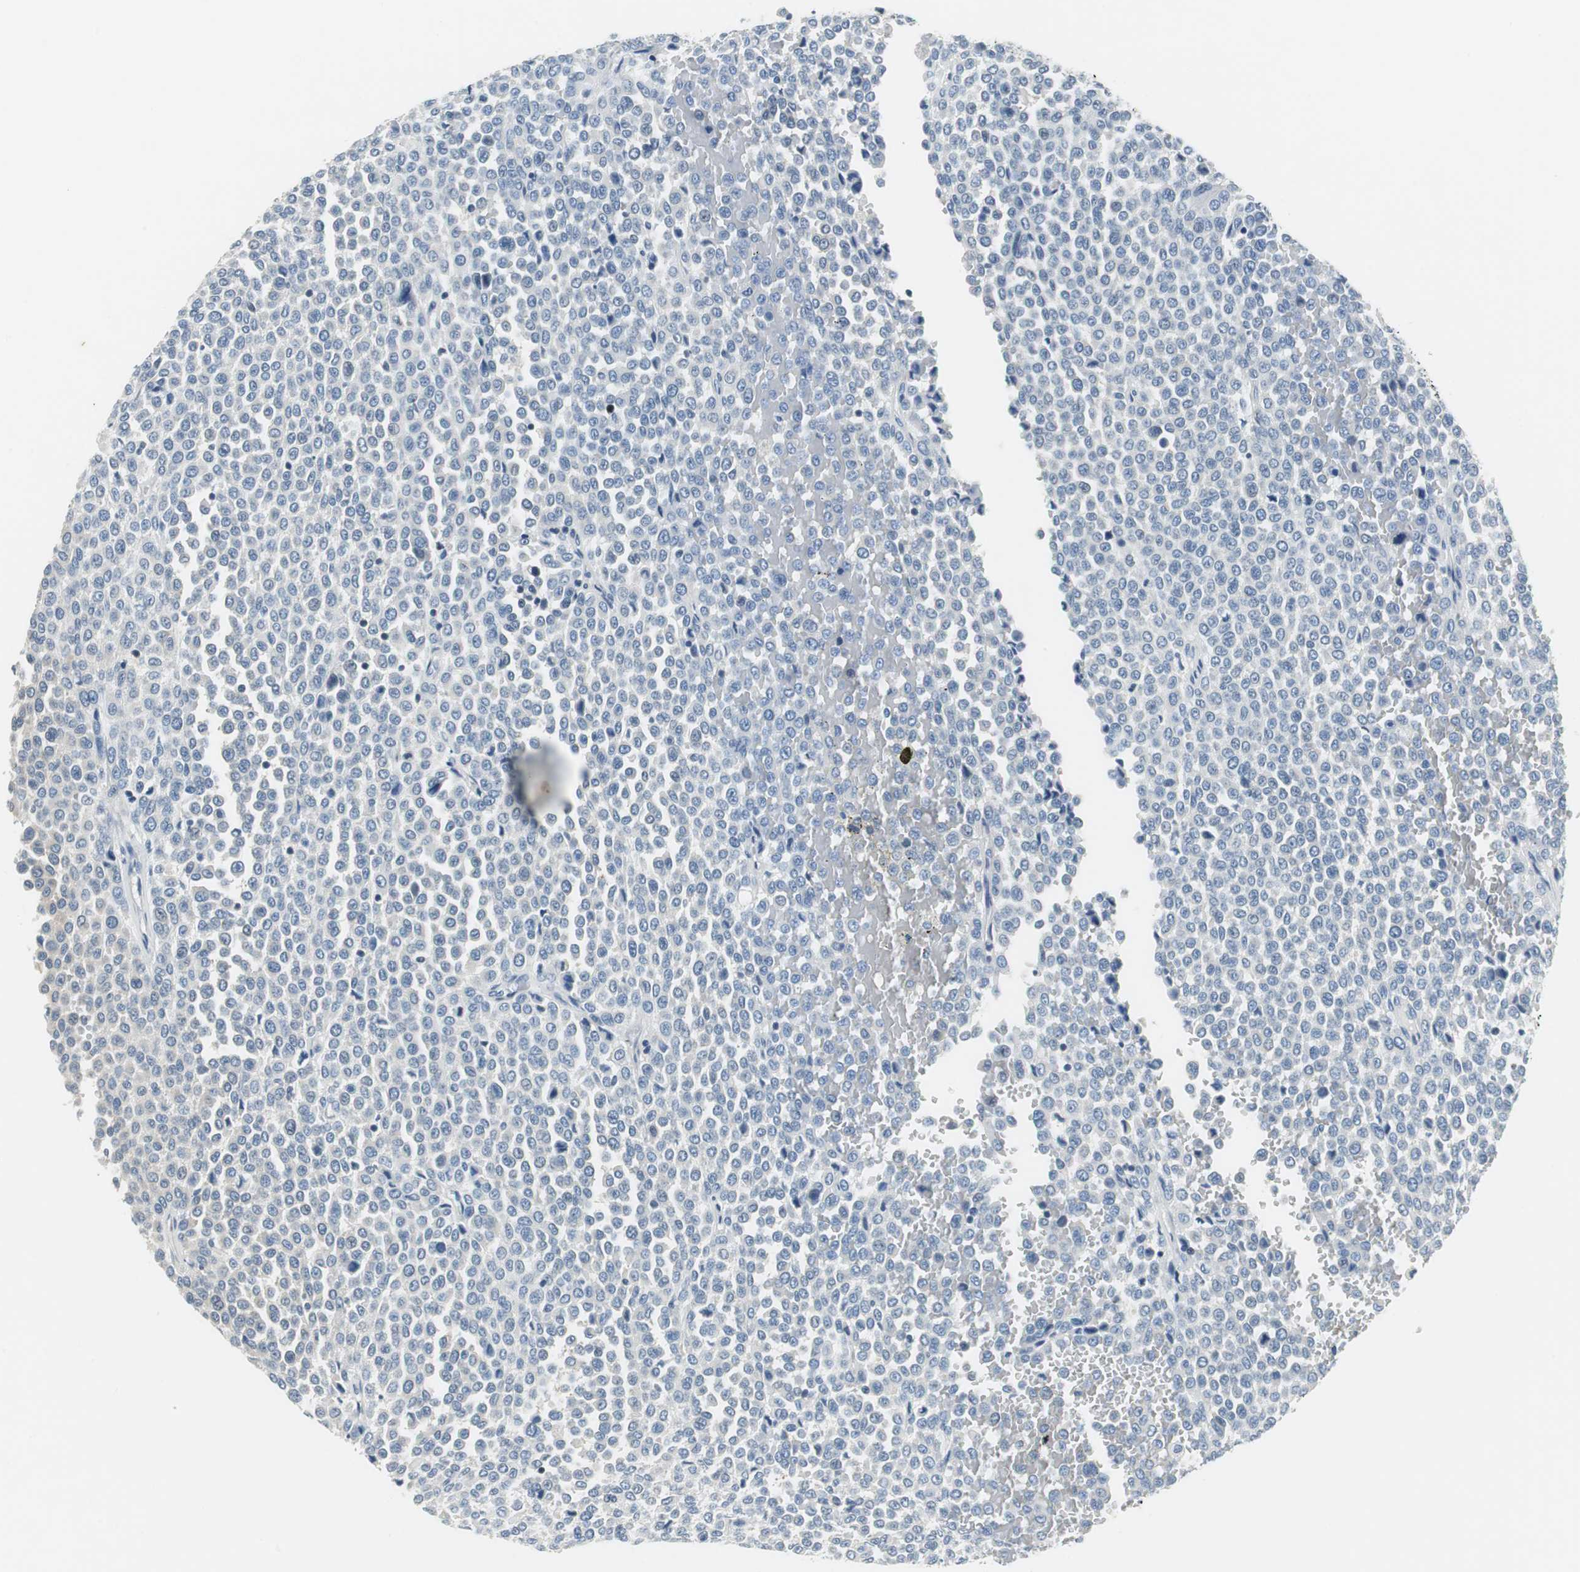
{"staining": {"intensity": "negative", "quantity": "none", "location": "none"}, "tissue": "melanoma", "cell_type": "Tumor cells", "image_type": "cancer", "snomed": [{"axis": "morphology", "description": "Malignant melanoma, Metastatic site"}, {"axis": "topography", "description": "Pancreas"}], "caption": "Human melanoma stained for a protein using immunohistochemistry demonstrates no staining in tumor cells.", "gene": "GLCCI1", "patient": {"sex": "female", "age": 30}}